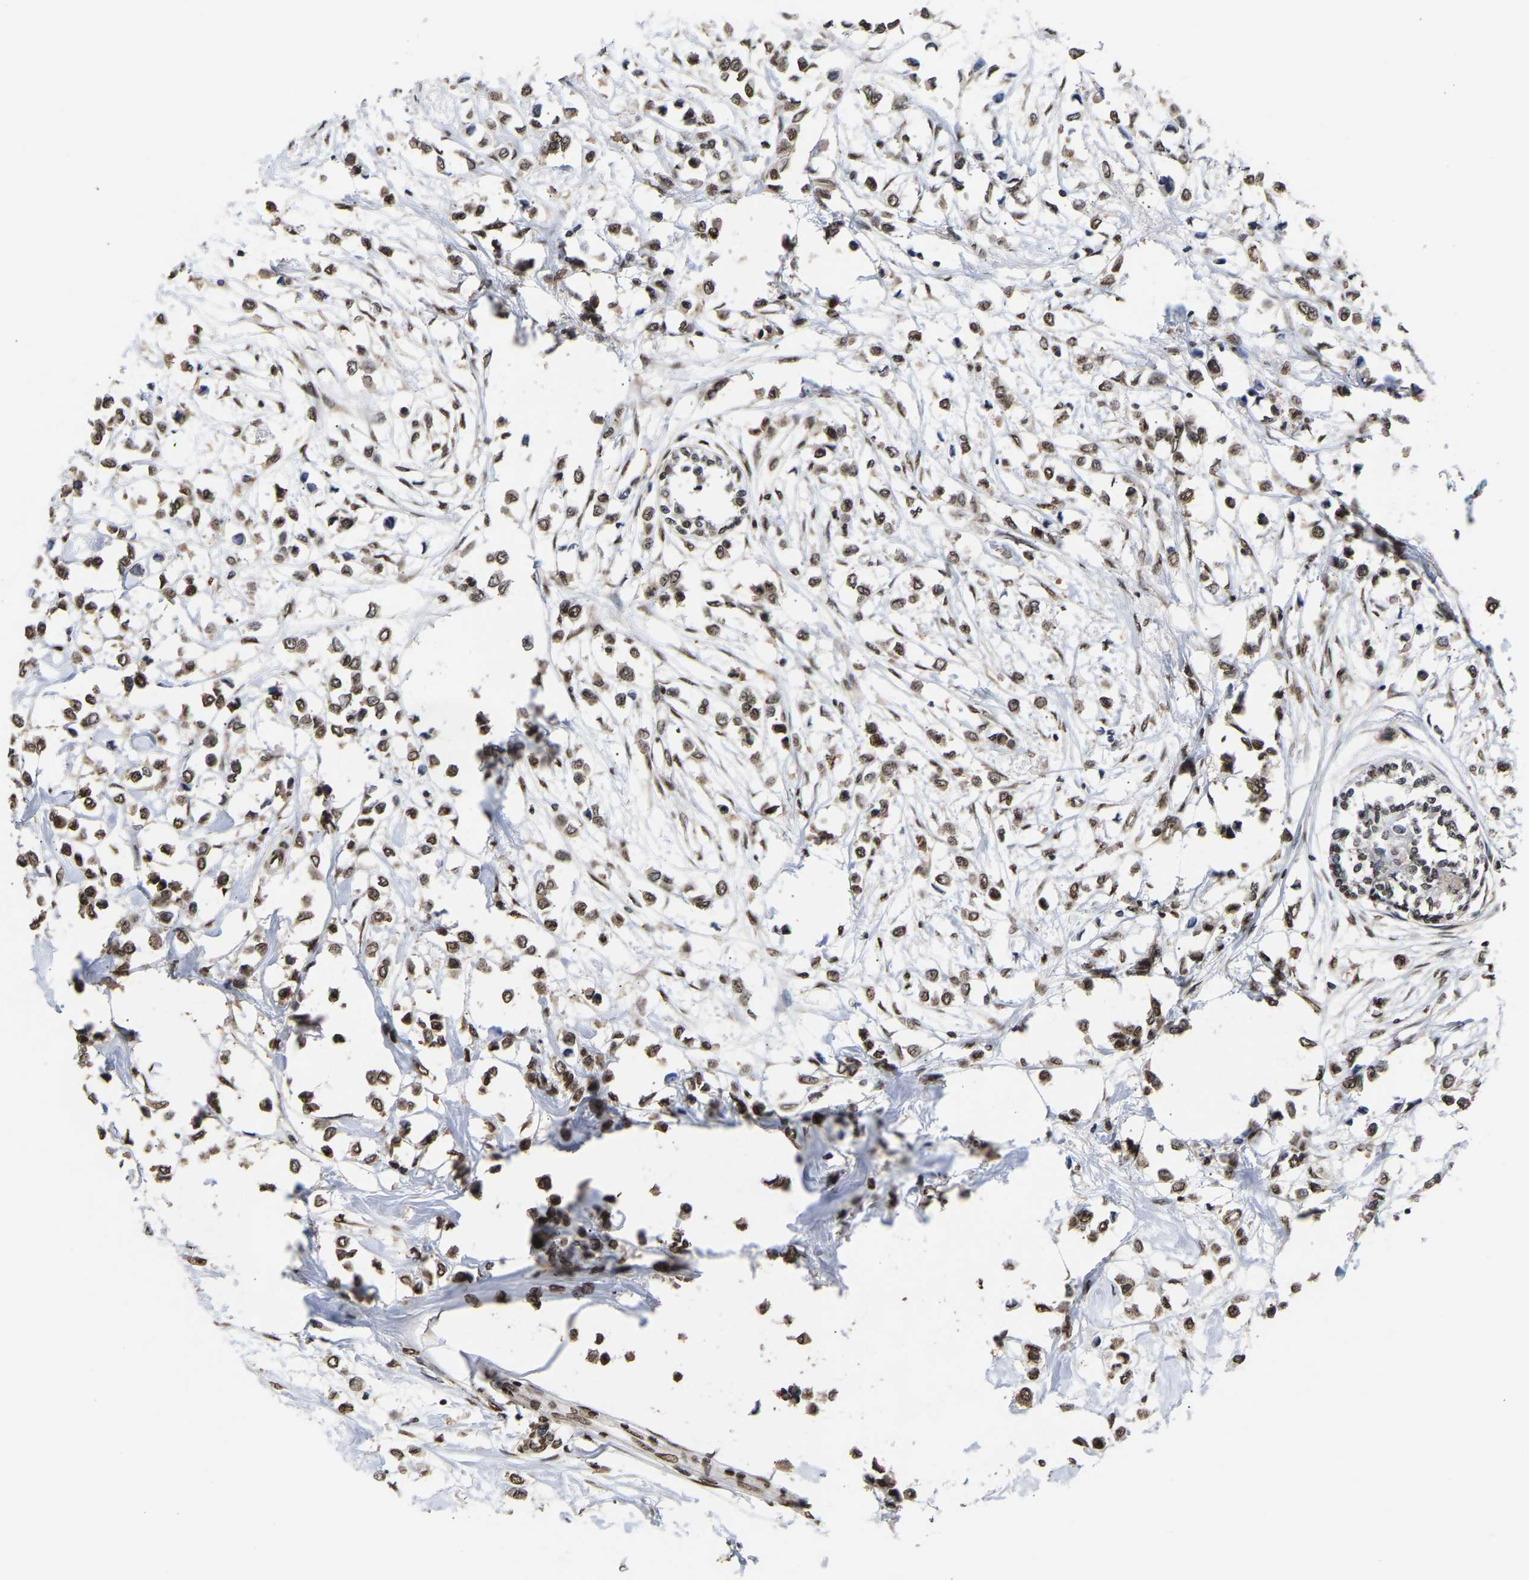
{"staining": {"intensity": "strong", "quantity": ">75%", "location": "nuclear"}, "tissue": "breast cancer", "cell_type": "Tumor cells", "image_type": "cancer", "snomed": [{"axis": "morphology", "description": "Lobular carcinoma"}, {"axis": "topography", "description": "Breast"}], "caption": "Protein staining by IHC reveals strong nuclear staining in about >75% of tumor cells in breast lobular carcinoma. (IHC, brightfield microscopy, high magnification).", "gene": "PSIP1", "patient": {"sex": "female", "age": 51}}